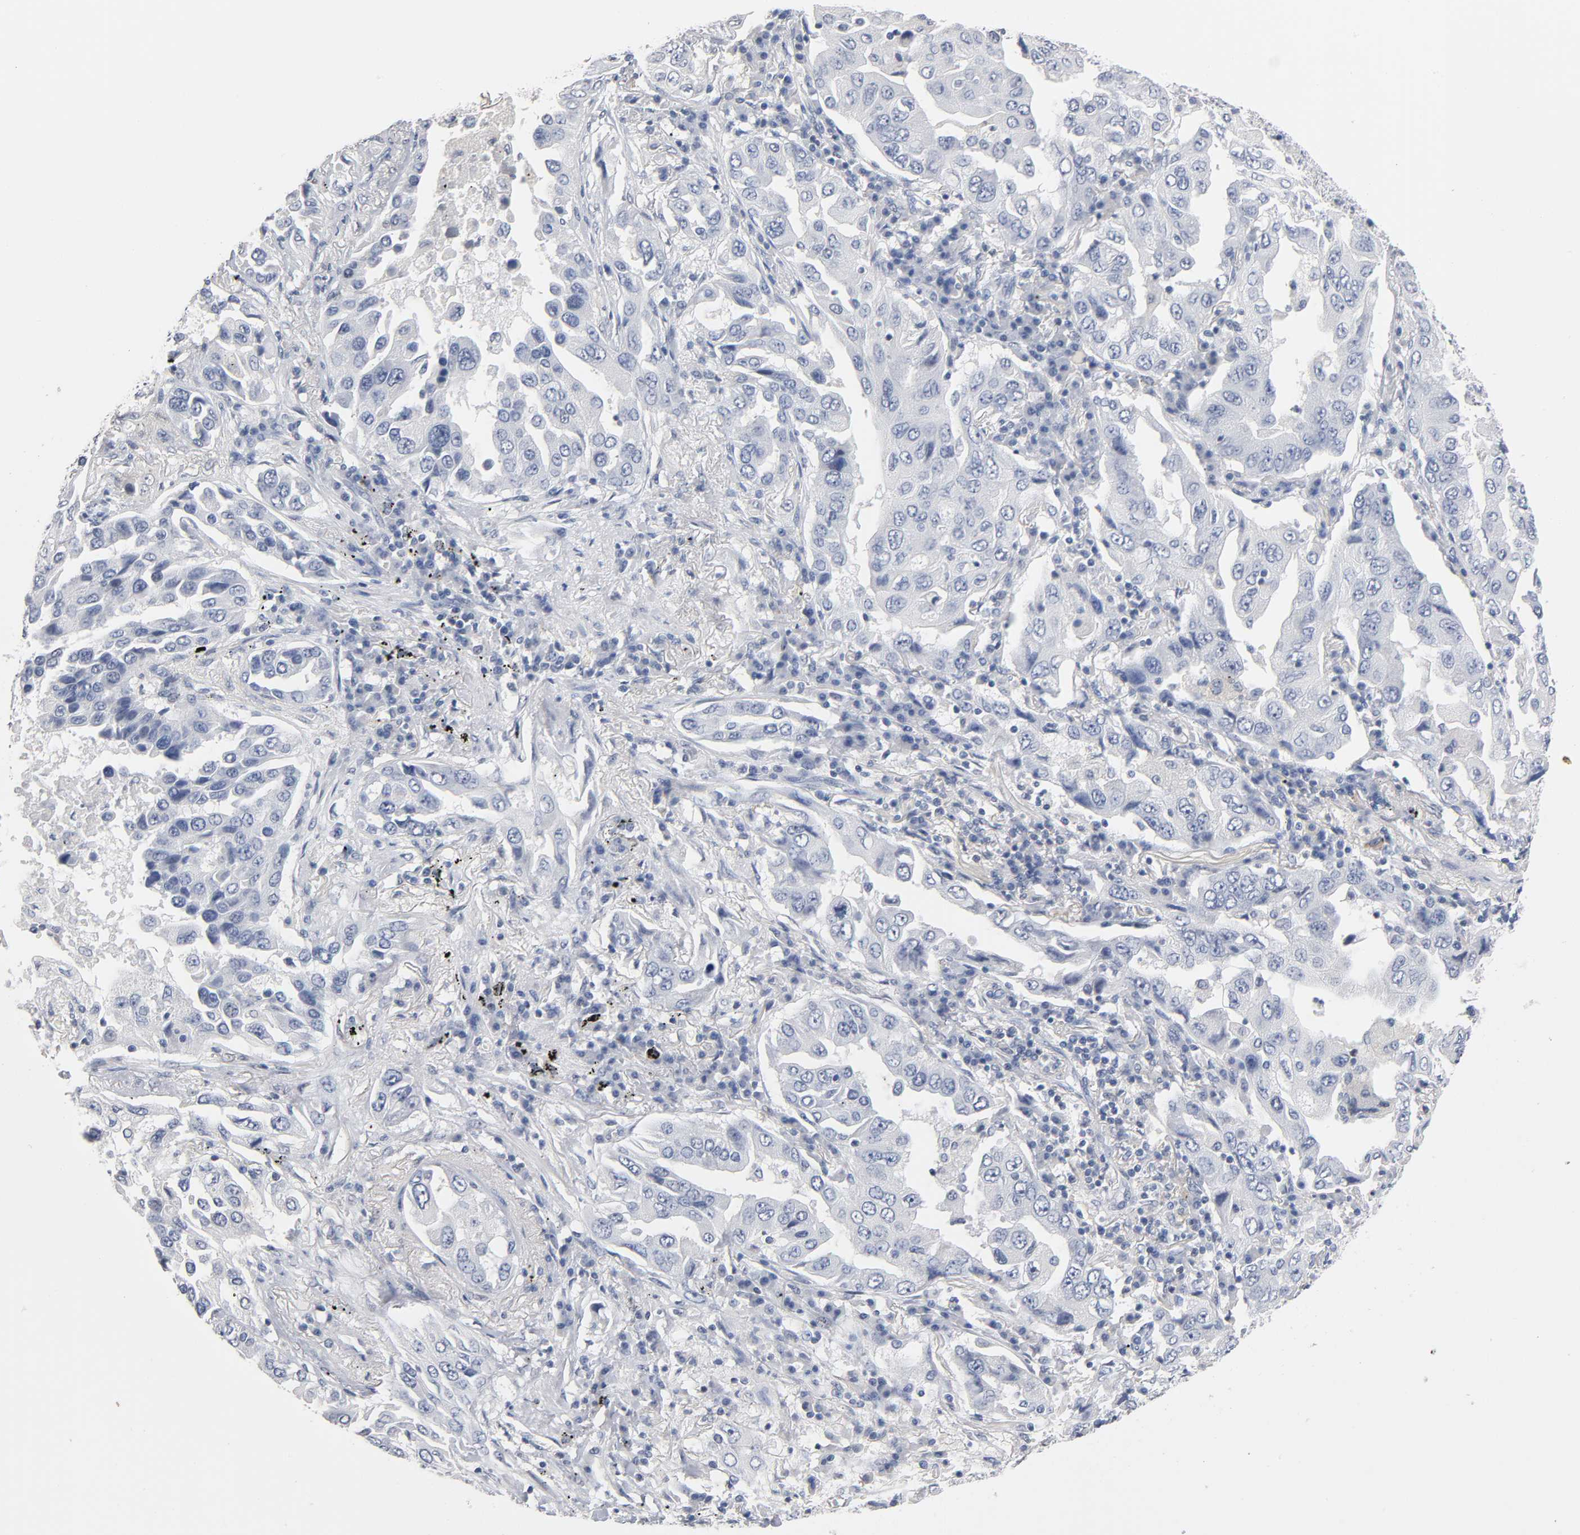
{"staining": {"intensity": "negative", "quantity": "none", "location": "none"}, "tissue": "lung cancer", "cell_type": "Tumor cells", "image_type": "cancer", "snomed": [{"axis": "morphology", "description": "Adenocarcinoma, NOS"}, {"axis": "topography", "description": "Lung"}], "caption": "Lung cancer (adenocarcinoma) stained for a protein using immunohistochemistry shows no staining tumor cells.", "gene": "NFATC1", "patient": {"sex": "female", "age": 65}}